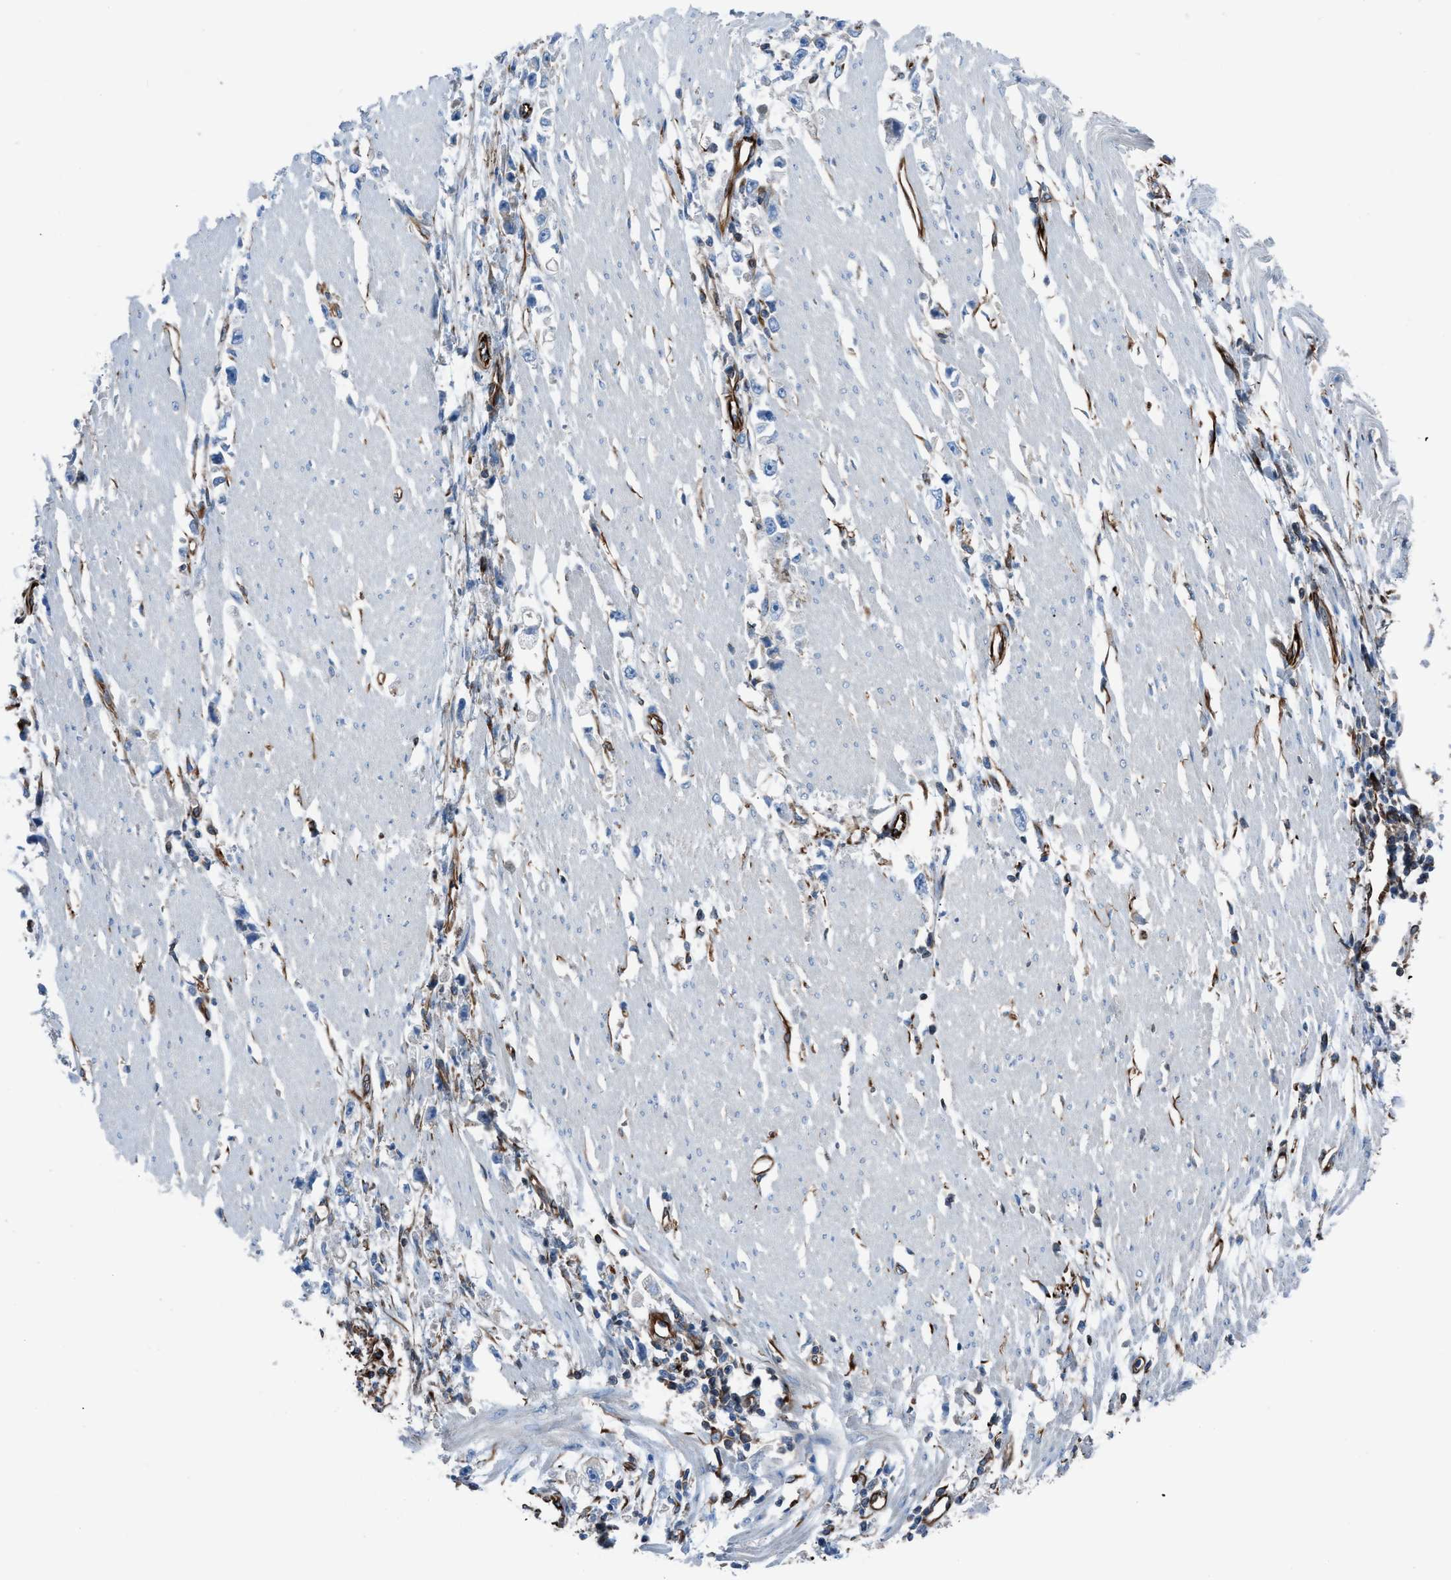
{"staining": {"intensity": "negative", "quantity": "none", "location": "none"}, "tissue": "stomach cancer", "cell_type": "Tumor cells", "image_type": "cancer", "snomed": [{"axis": "morphology", "description": "Adenocarcinoma, NOS"}, {"axis": "topography", "description": "Stomach"}], "caption": "Human adenocarcinoma (stomach) stained for a protein using IHC exhibits no positivity in tumor cells.", "gene": "CABP7", "patient": {"sex": "female", "age": 59}}